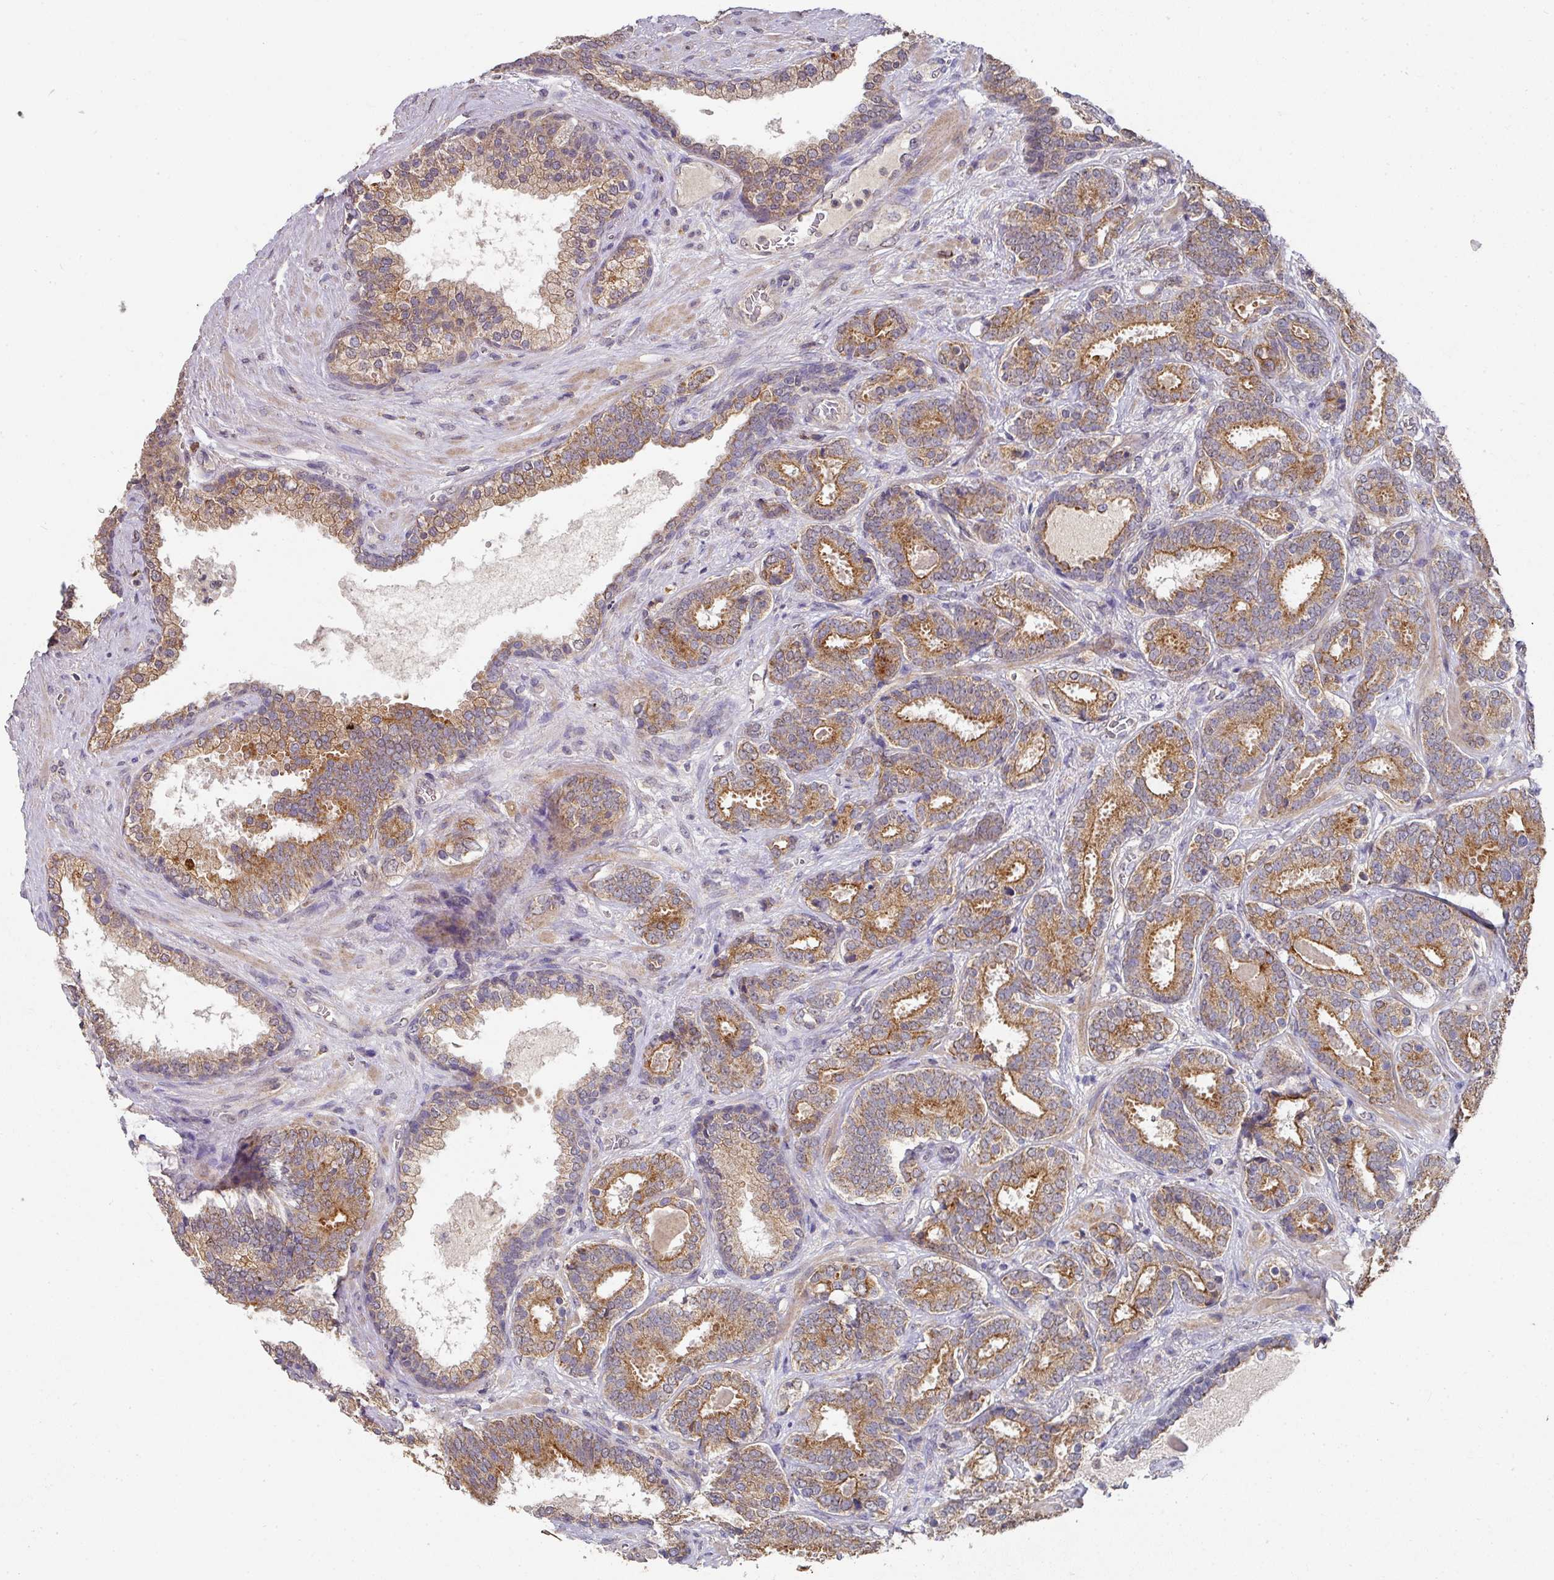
{"staining": {"intensity": "moderate", "quantity": ">75%", "location": "cytoplasmic/membranous"}, "tissue": "prostate cancer", "cell_type": "Tumor cells", "image_type": "cancer", "snomed": [{"axis": "morphology", "description": "Adenocarcinoma, High grade"}, {"axis": "topography", "description": "Prostate"}], "caption": "High-magnification brightfield microscopy of high-grade adenocarcinoma (prostate) stained with DAB (brown) and counterstained with hematoxylin (blue). tumor cells exhibit moderate cytoplasmic/membranous expression is appreciated in about>75% of cells.", "gene": "EXTL3", "patient": {"sex": "male", "age": 65}}